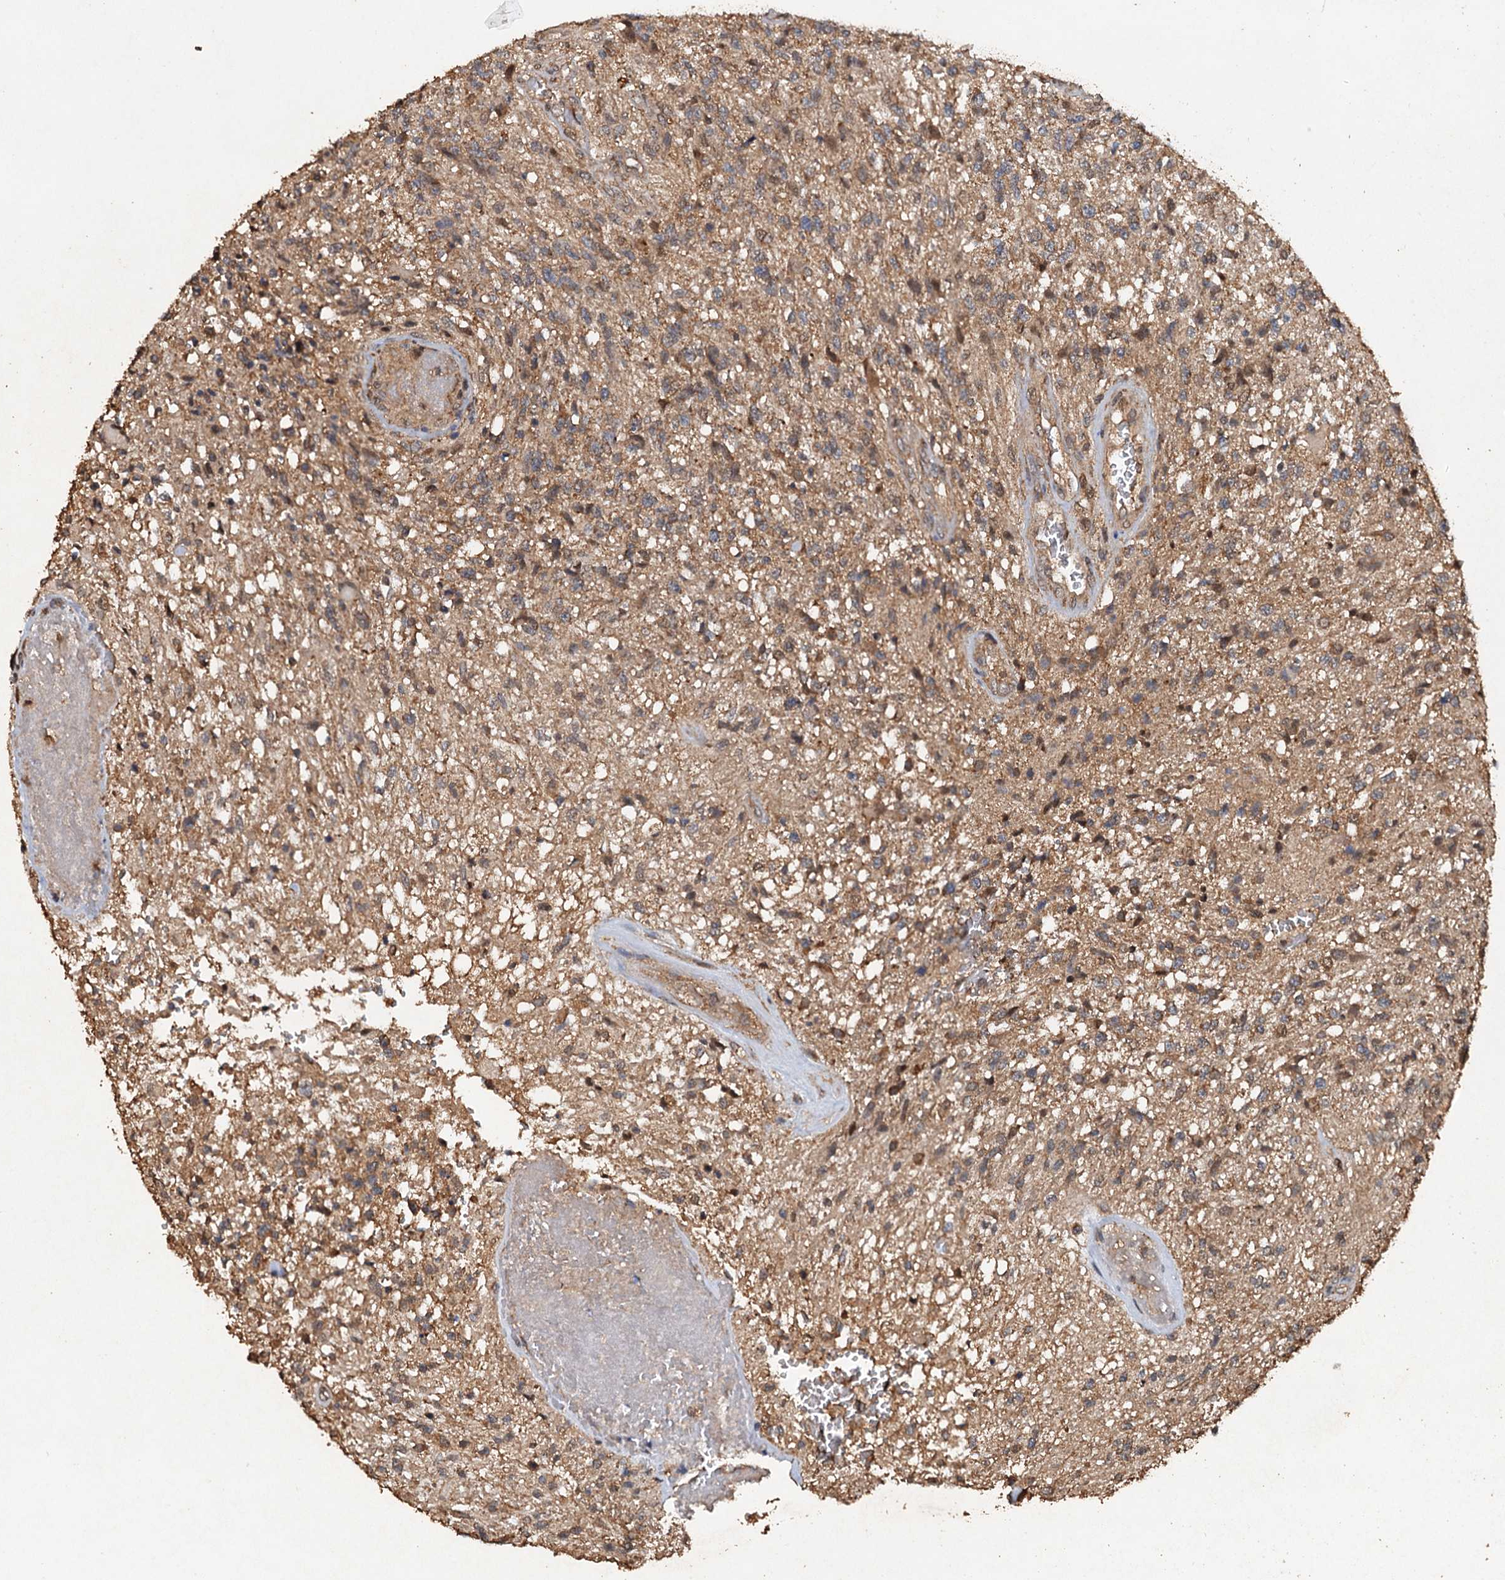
{"staining": {"intensity": "weak", "quantity": ">75%", "location": "cytoplasmic/membranous"}, "tissue": "glioma", "cell_type": "Tumor cells", "image_type": "cancer", "snomed": [{"axis": "morphology", "description": "Glioma, malignant, High grade"}, {"axis": "topography", "description": "Brain"}], "caption": "A brown stain labels weak cytoplasmic/membranous positivity of a protein in glioma tumor cells.", "gene": "PSMD9", "patient": {"sex": "male", "age": 56}}